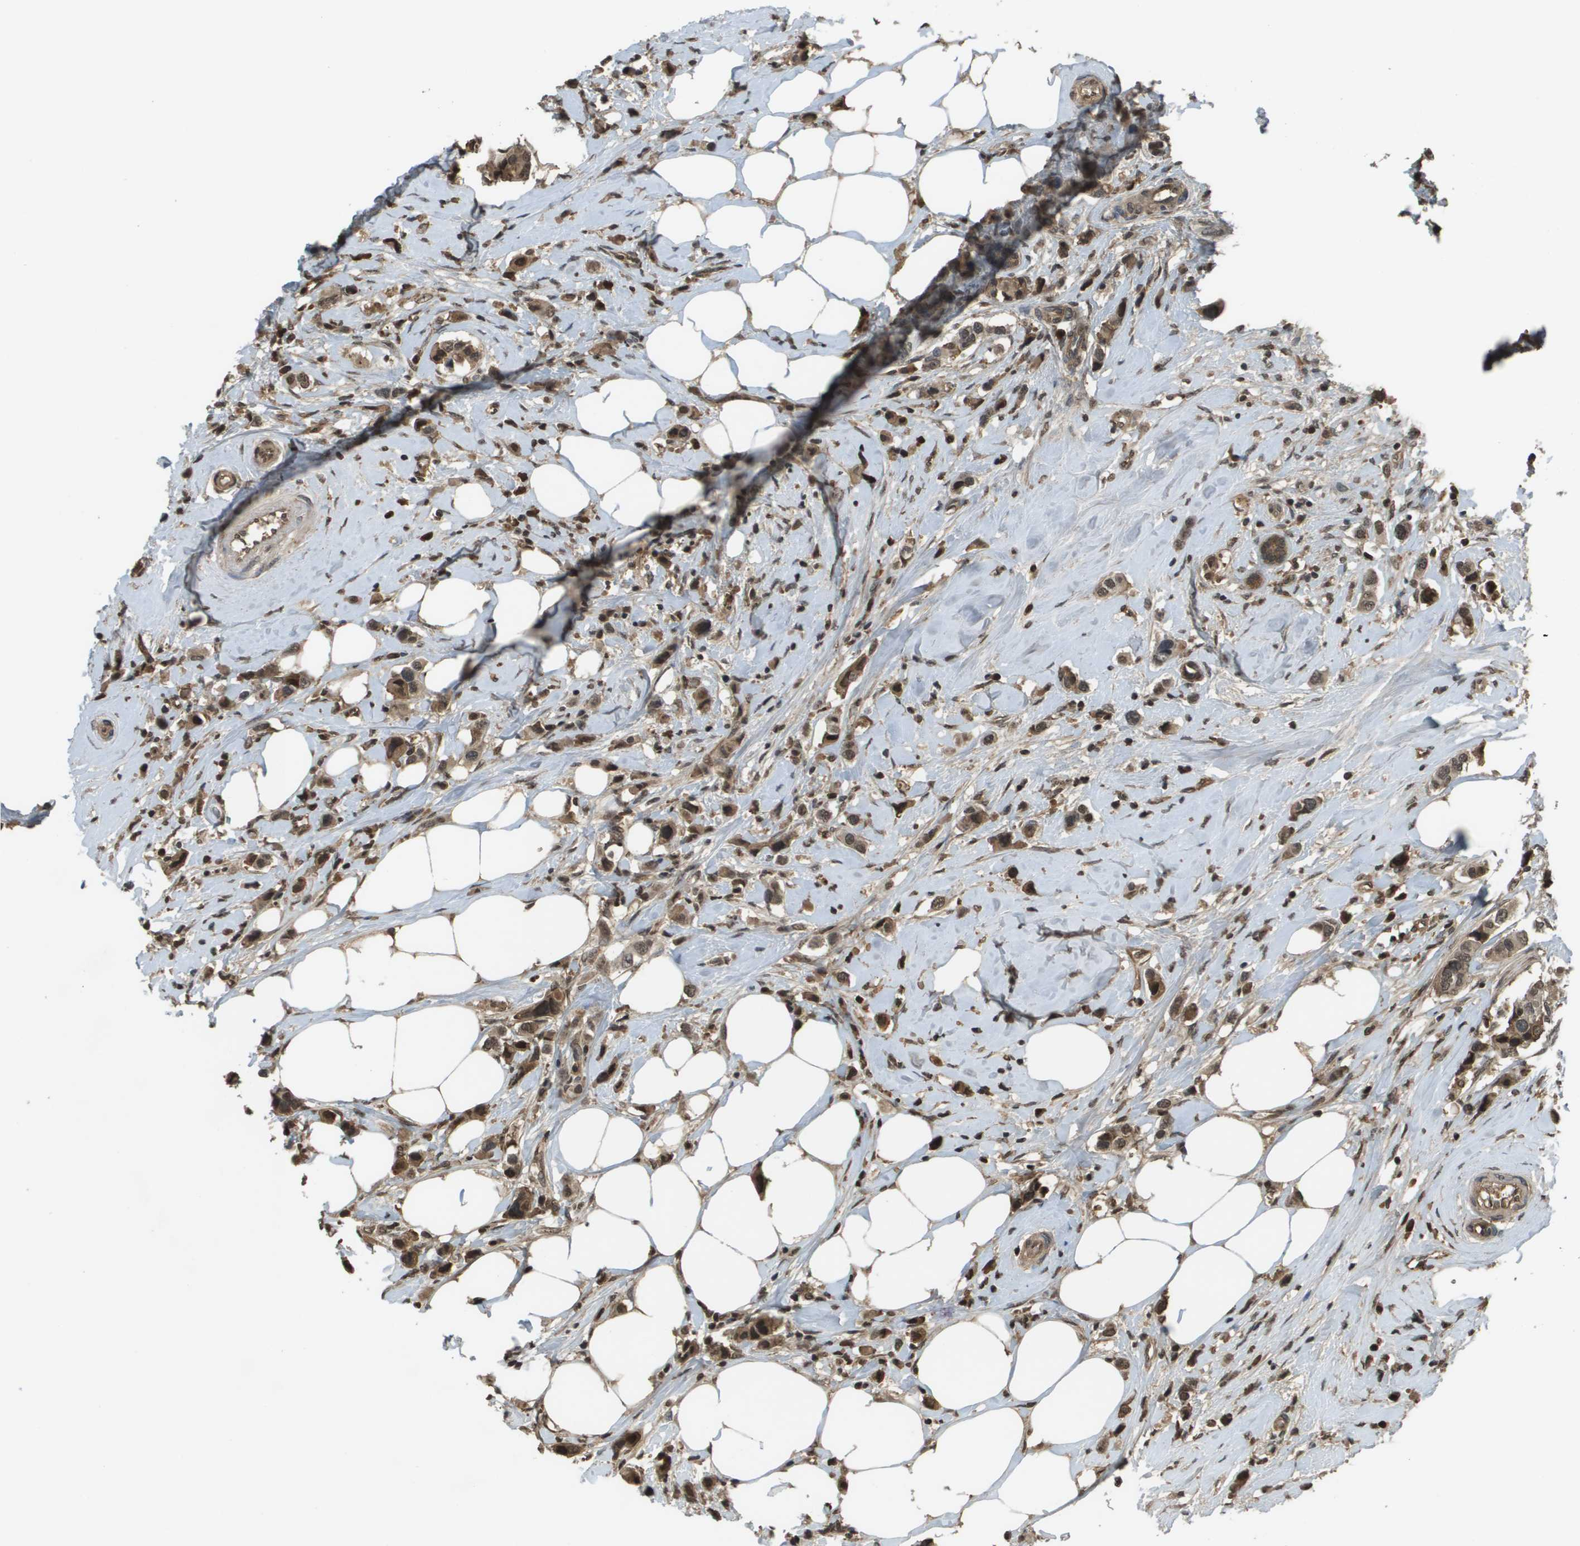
{"staining": {"intensity": "moderate", "quantity": ">75%", "location": "cytoplasmic/membranous,nuclear"}, "tissue": "breast cancer", "cell_type": "Tumor cells", "image_type": "cancer", "snomed": [{"axis": "morphology", "description": "Normal tissue, NOS"}, {"axis": "morphology", "description": "Duct carcinoma"}, {"axis": "topography", "description": "Breast"}], "caption": "Protein staining of breast cancer (infiltrating ductal carcinoma) tissue exhibits moderate cytoplasmic/membranous and nuclear positivity in approximately >75% of tumor cells. (Stains: DAB (3,3'-diaminobenzidine) in brown, nuclei in blue, Microscopy: brightfield microscopy at high magnification).", "gene": "NDRG2", "patient": {"sex": "female", "age": 50}}